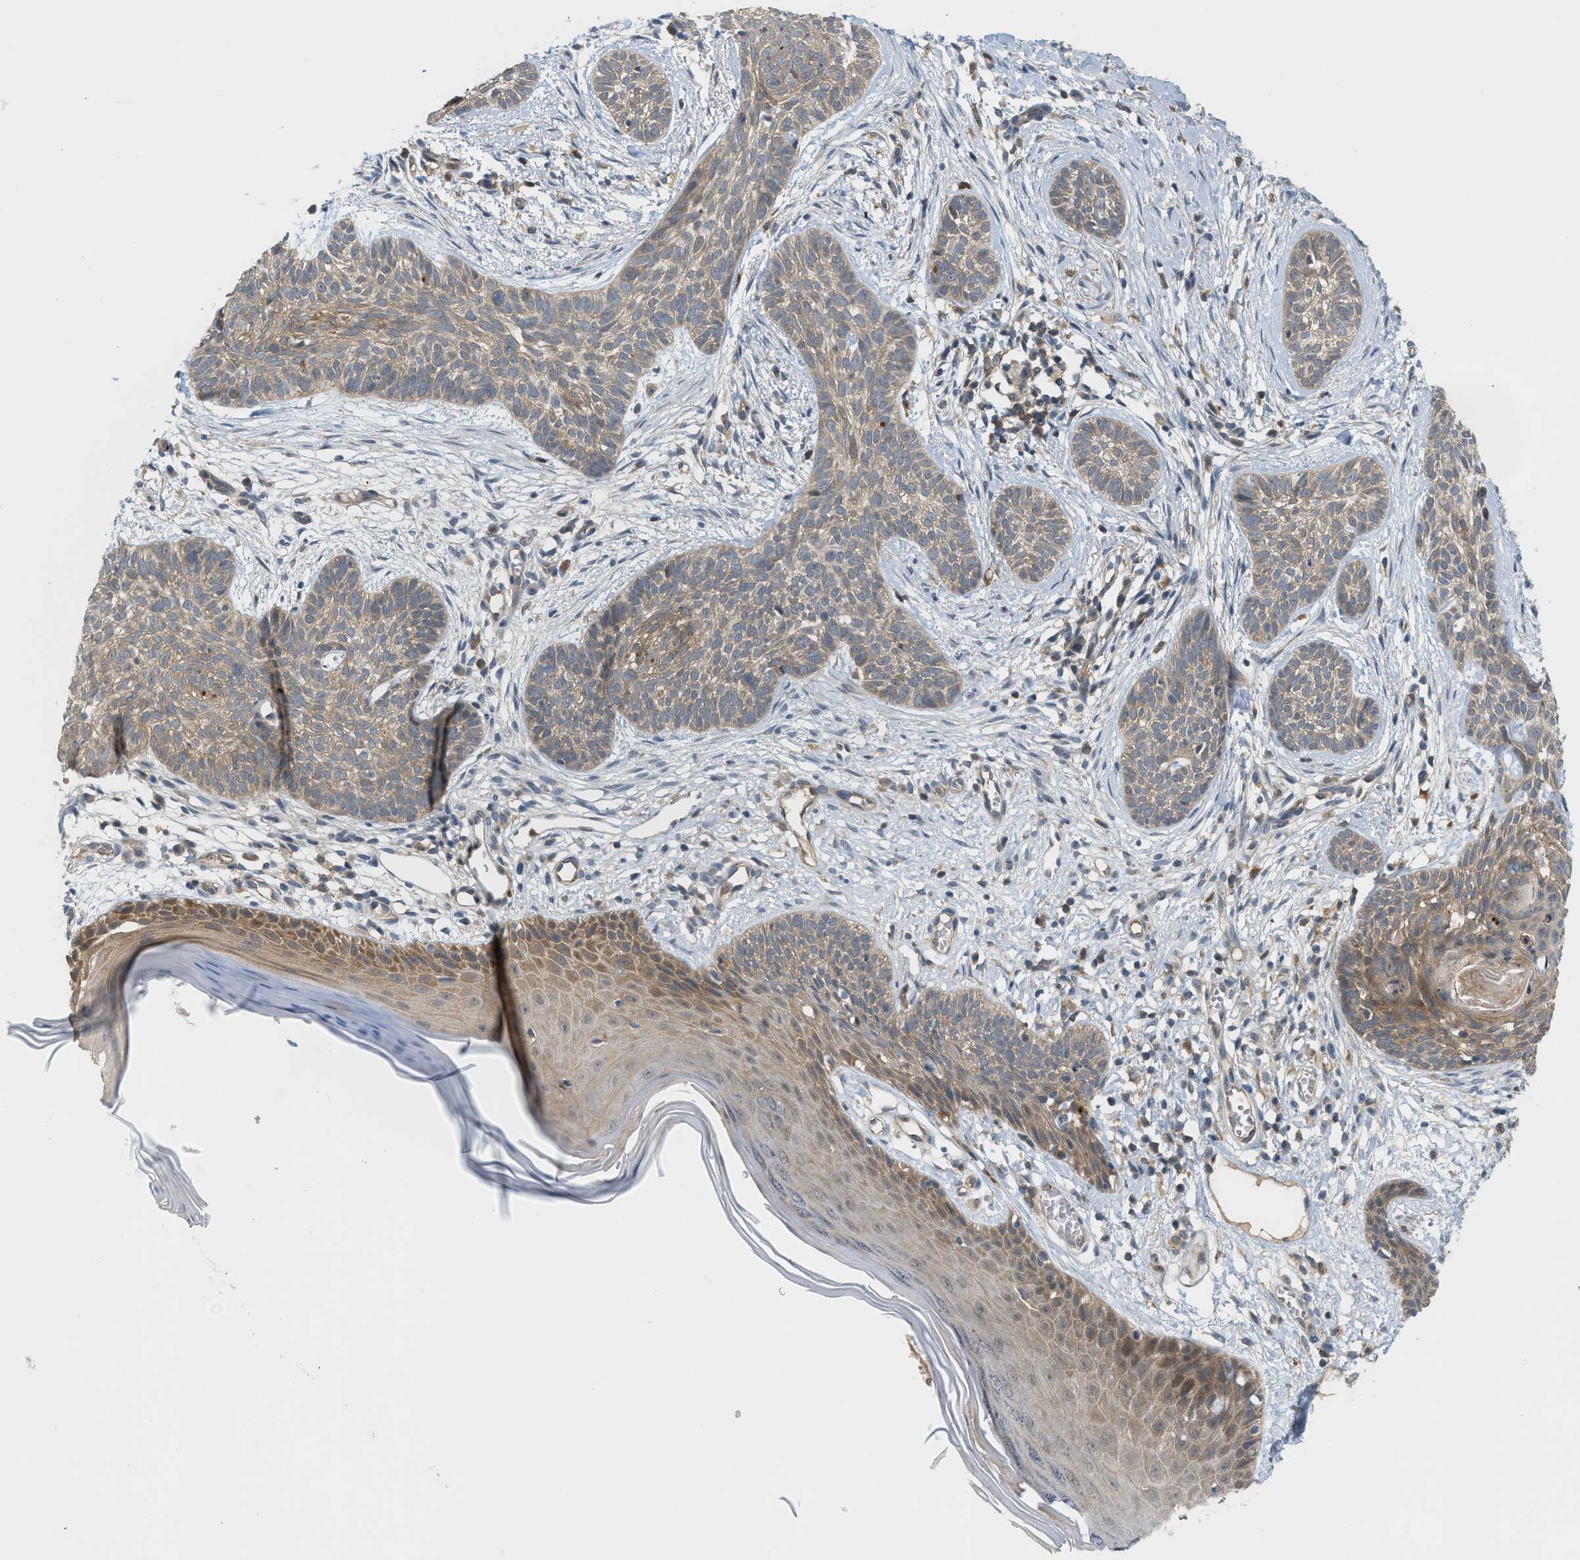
{"staining": {"intensity": "weak", "quantity": ">75%", "location": "cytoplasmic/membranous"}, "tissue": "skin cancer", "cell_type": "Tumor cells", "image_type": "cancer", "snomed": [{"axis": "morphology", "description": "Basal cell carcinoma"}, {"axis": "topography", "description": "Skin"}], "caption": "Skin cancer stained for a protein (brown) reveals weak cytoplasmic/membranous positive expression in approximately >75% of tumor cells.", "gene": "PDCL3", "patient": {"sex": "female", "age": 59}}